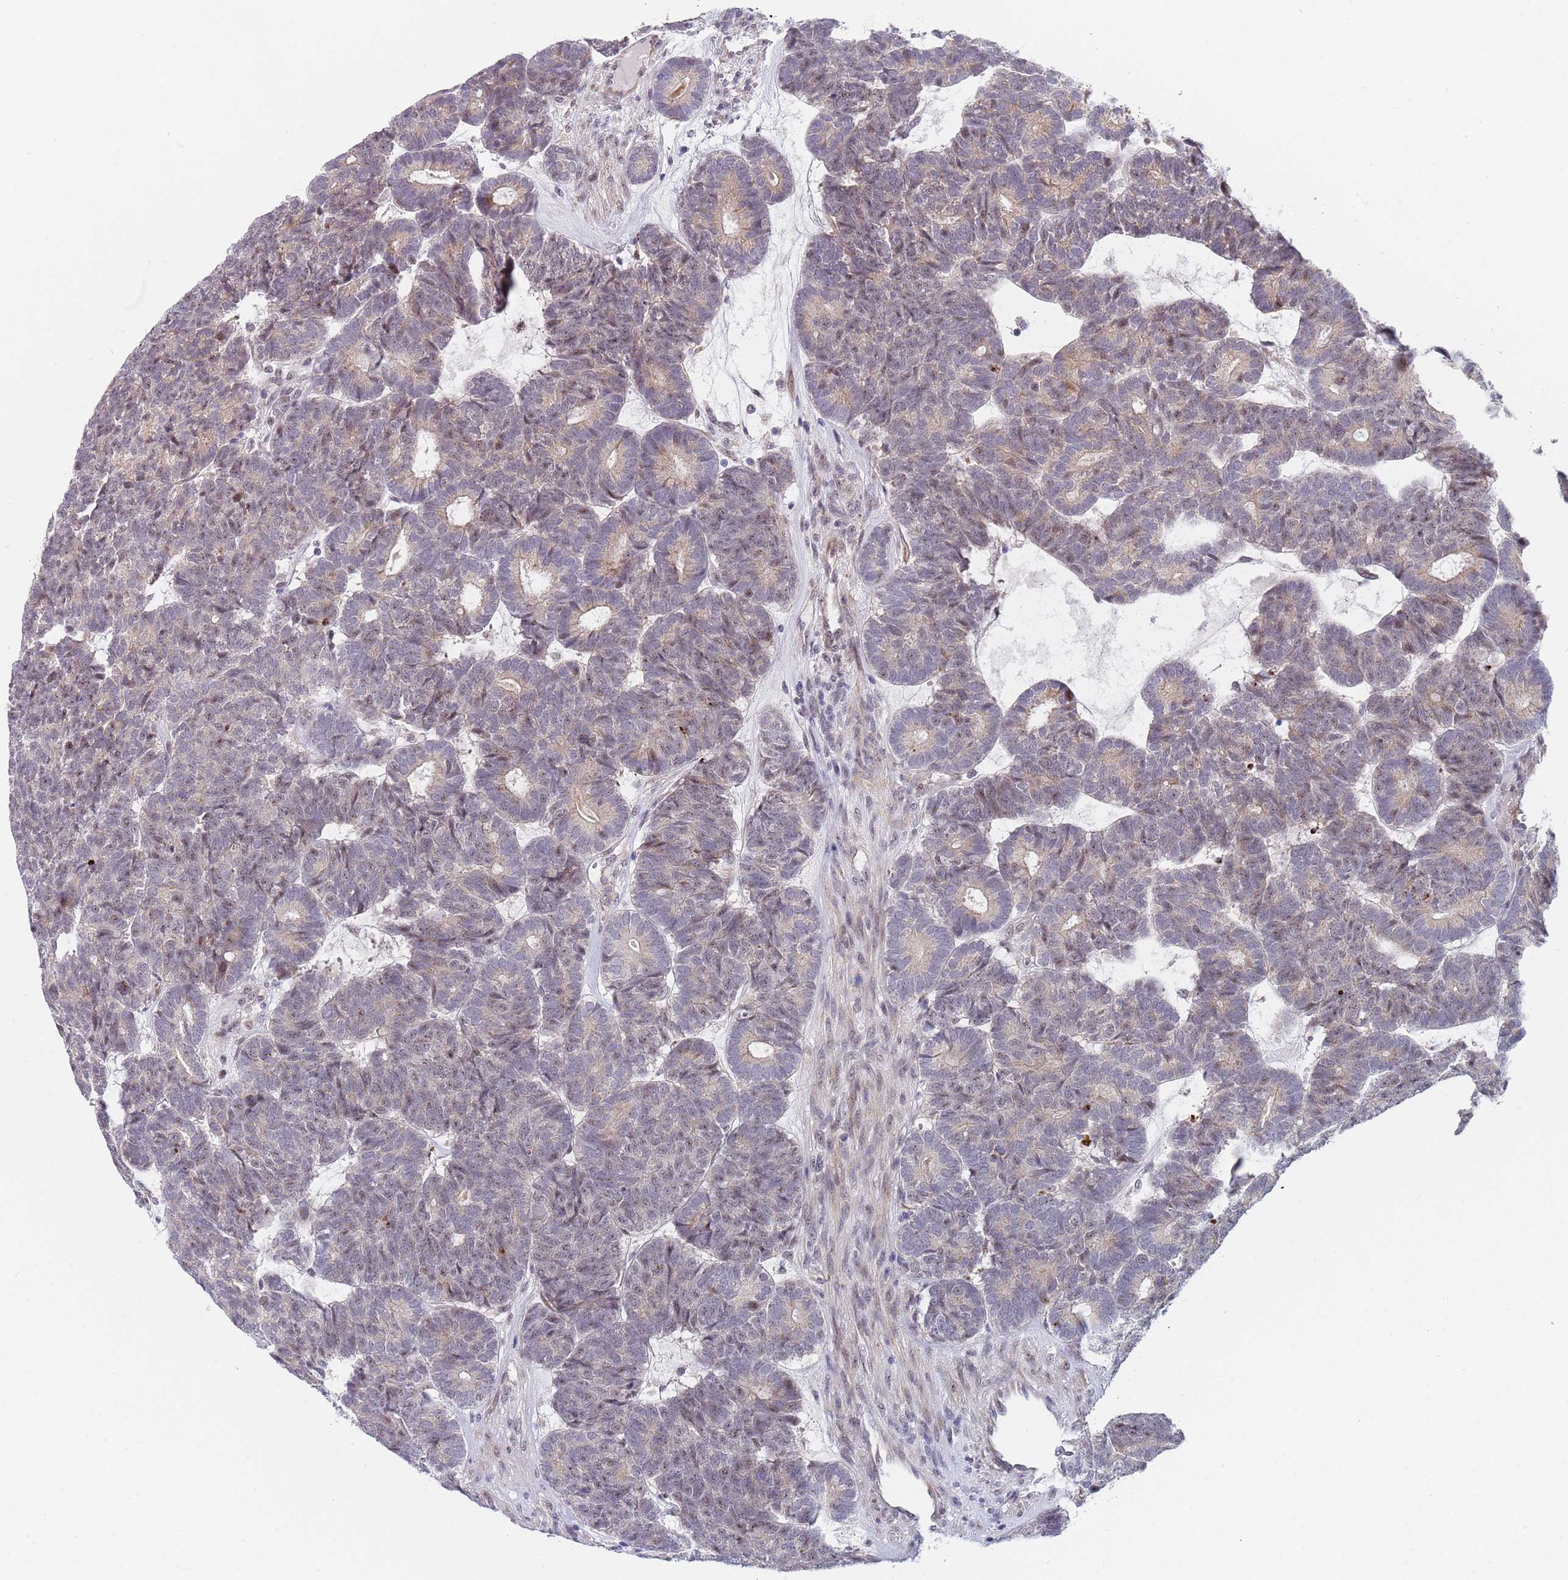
{"staining": {"intensity": "weak", "quantity": "<25%", "location": "cytoplasmic/membranous"}, "tissue": "head and neck cancer", "cell_type": "Tumor cells", "image_type": "cancer", "snomed": [{"axis": "morphology", "description": "Adenocarcinoma, NOS"}, {"axis": "topography", "description": "Head-Neck"}], "caption": "IHC of adenocarcinoma (head and neck) shows no positivity in tumor cells. The staining is performed using DAB brown chromogen with nuclei counter-stained in using hematoxylin.", "gene": "PLCL2", "patient": {"sex": "female", "age": 81}}